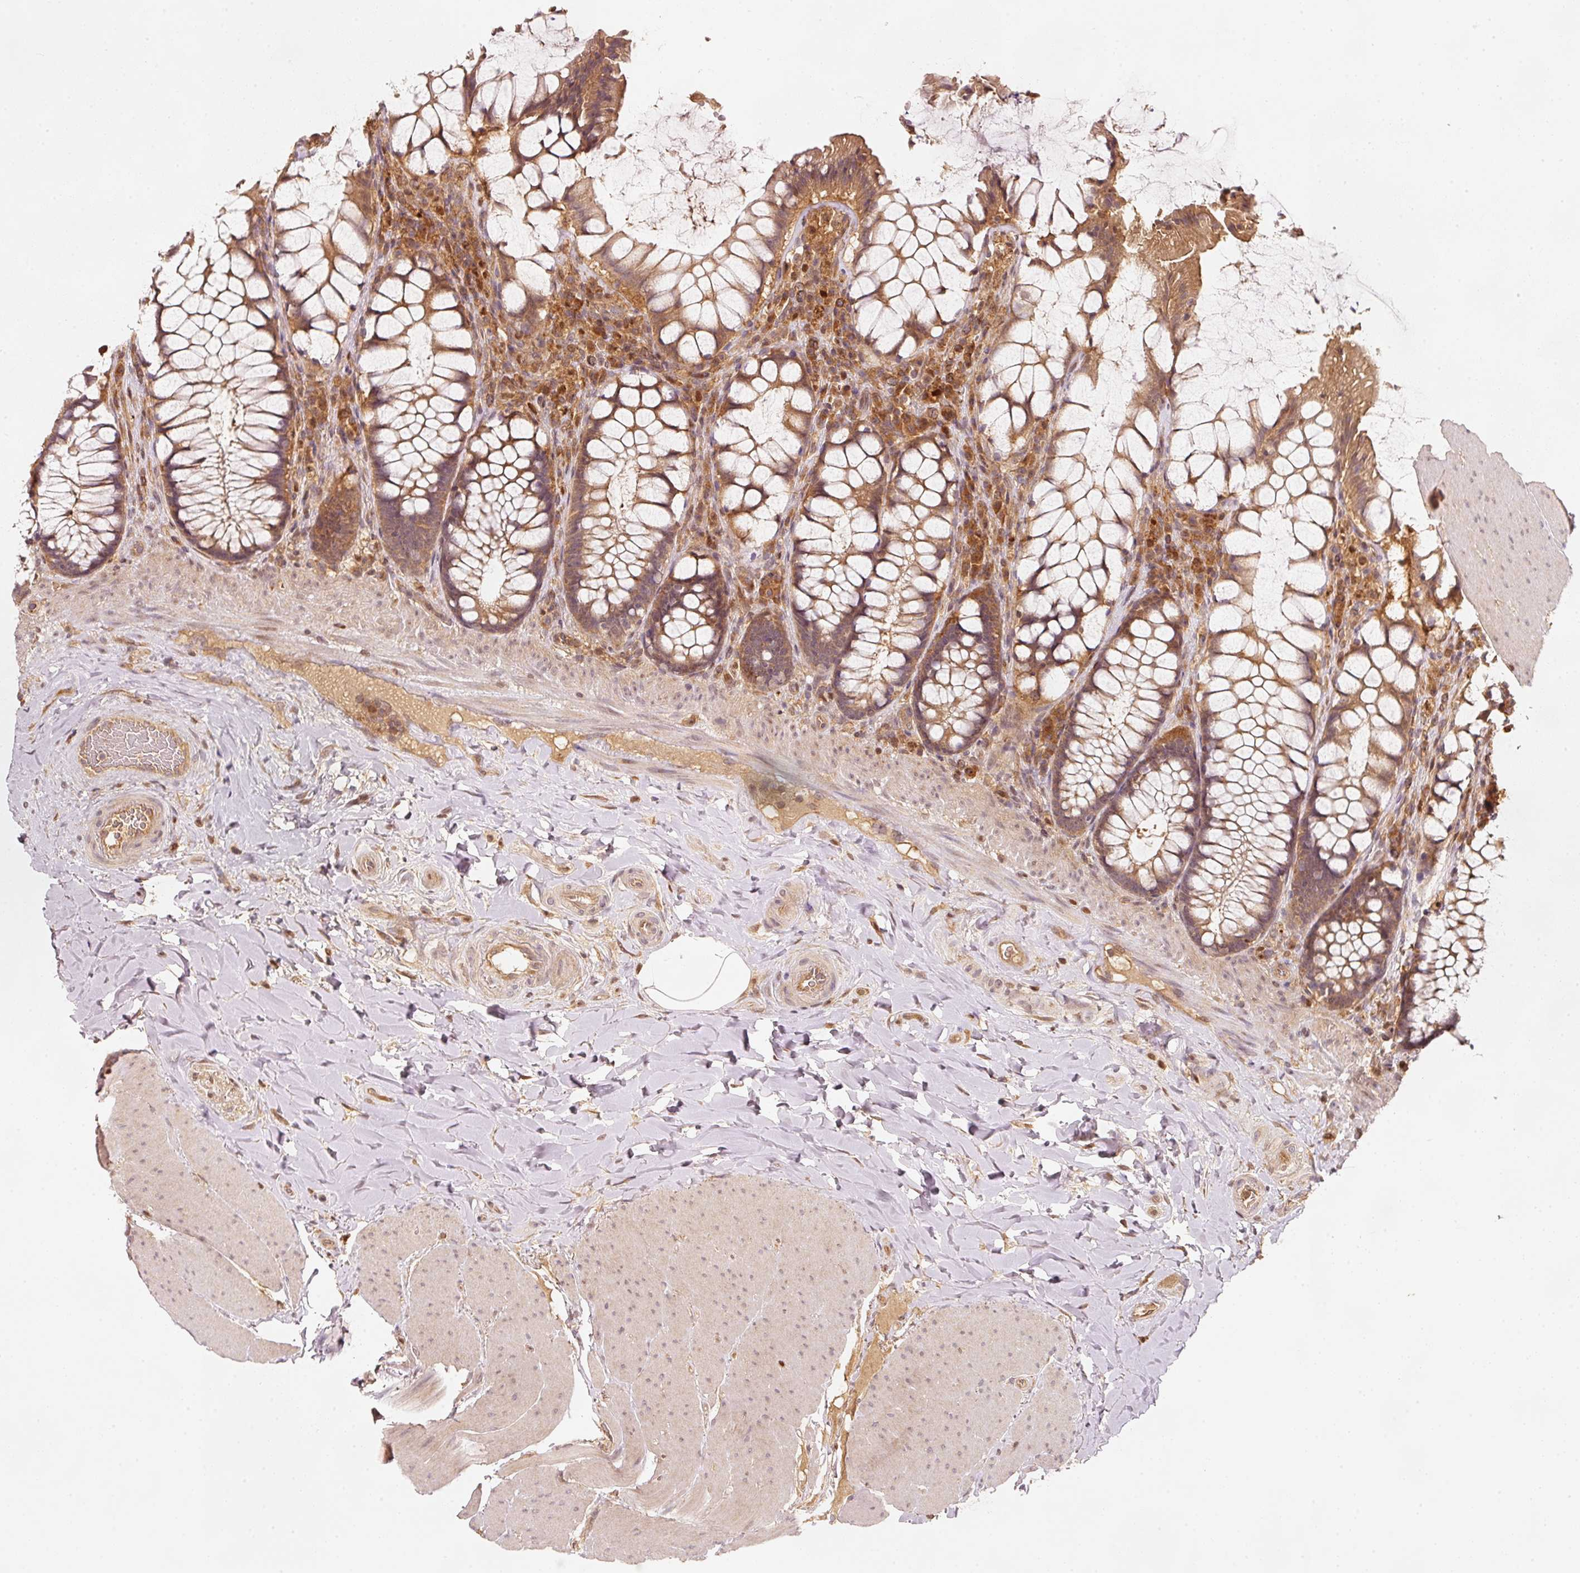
{"staining": {"intensity": "moderate", "quantity": ">75%", "location": "cytoplasmic/membranous"}, "tissue": "rectum", "cell_type": "Glandular cells", "image_type": "normal", "snomed": [{"axis": "morphology", "description": "Normal tissue, NOS"}, {"axis": "topography", "description": "Rectum"}], "caption": "This micrograph demonstrates immunohistochemistry staining of normal rectum, with medium moderate cytoplasmic/membranous positivity in about >75% of glandular cells.", "gene": "RRAS2", "patient": {"sex": "female", "age": 58}}